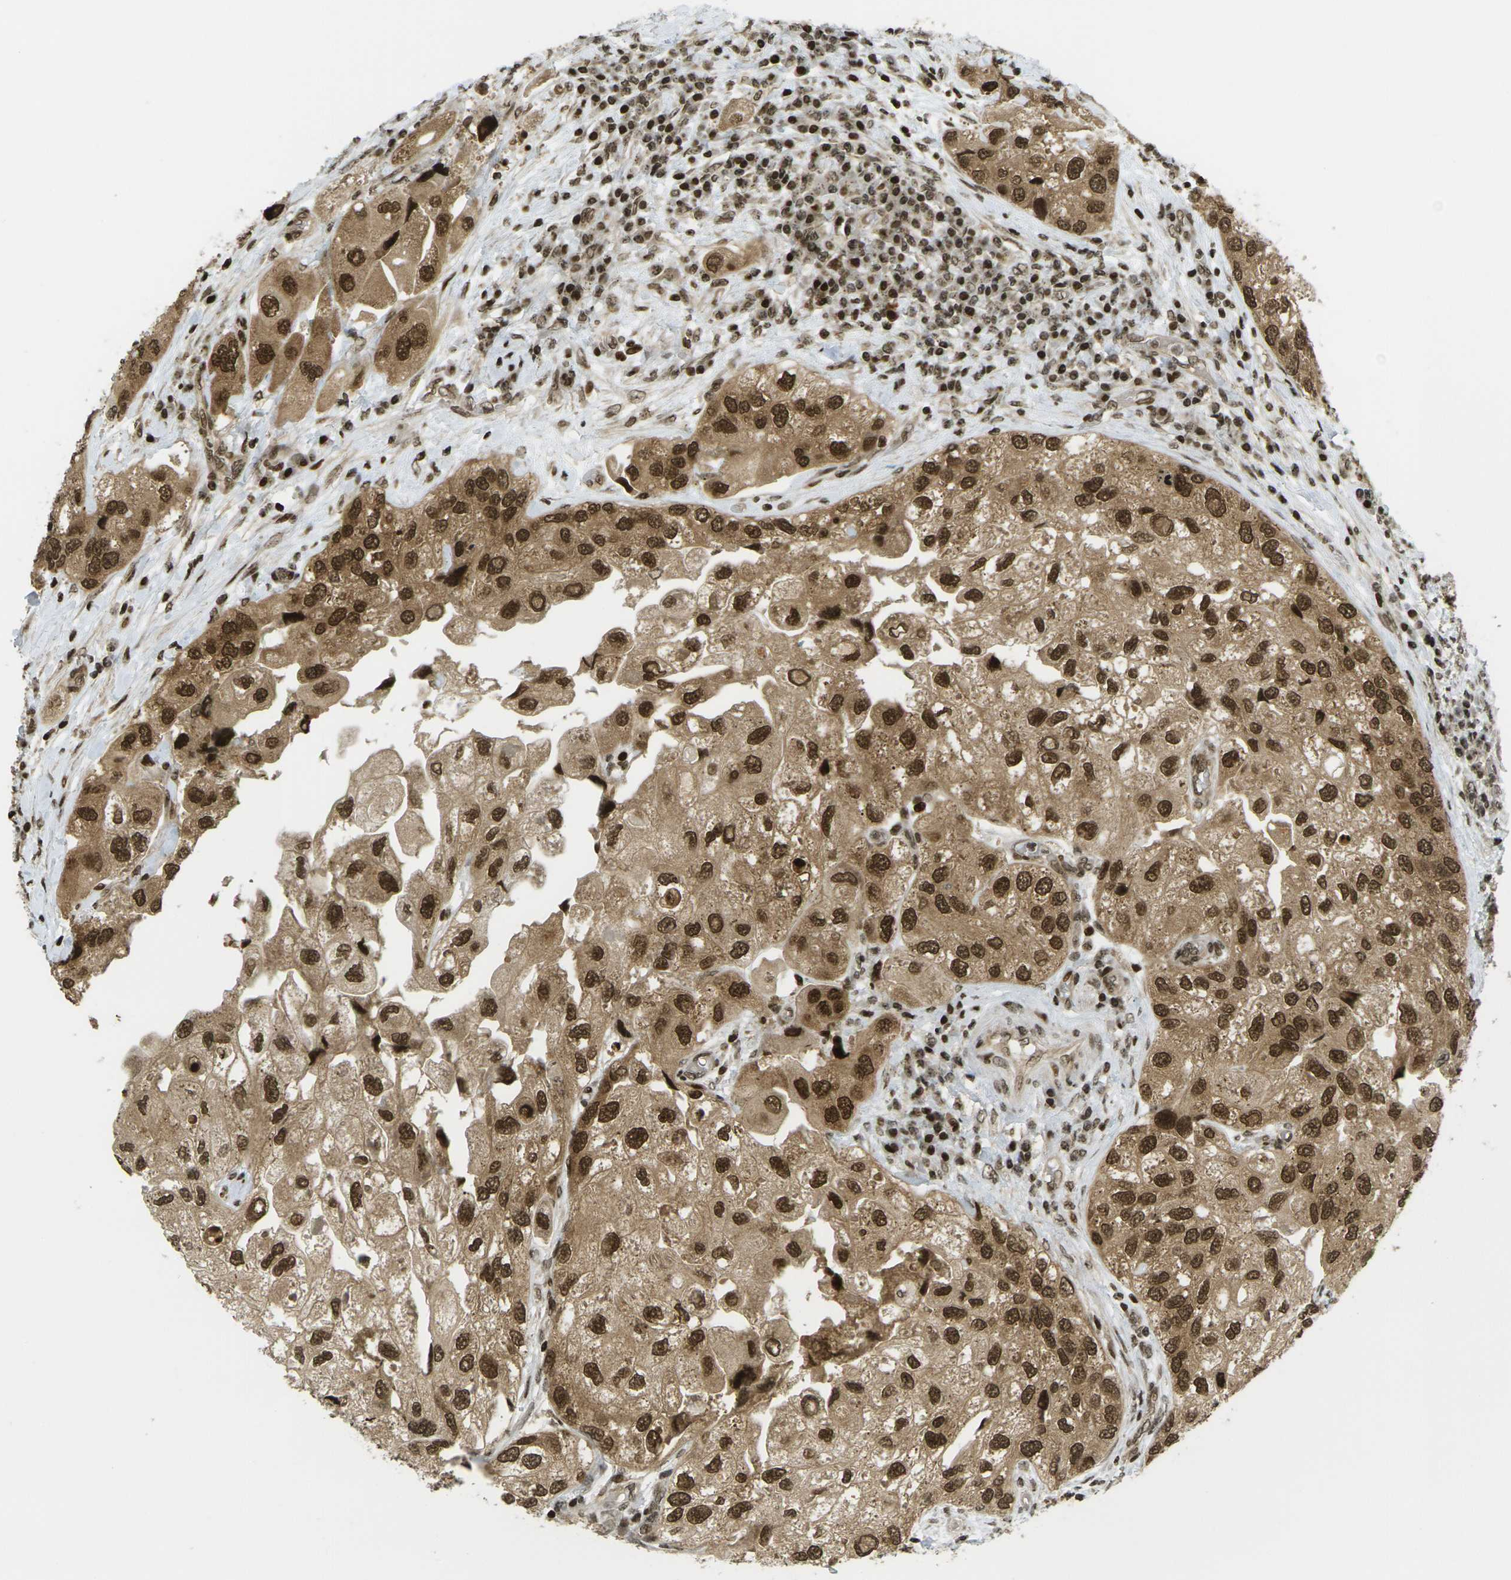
{"staining": {"intensity": "strong", "quantity": ">75%", "location": "cytoplasmic/membranous,nuclear"}, "tissue": "urothelial cancer", "cell_type": "Tumor cells", "image_type": "cancer", "snomed": [{"axis": "morphology", "description": "Urothelial carcinoma, High grade"}, {"axis": "topography", "description": "Urinary bladder"}], "caption": "Brown immunohistochemical staining in human urothelial carcinoma (high-grade) displays strong cytoplasmic/membranous and nuclear expression in about >75% of tumor cells.", "gene": "RUVBL2", "patient": {"sex": "female", "age": 64}}